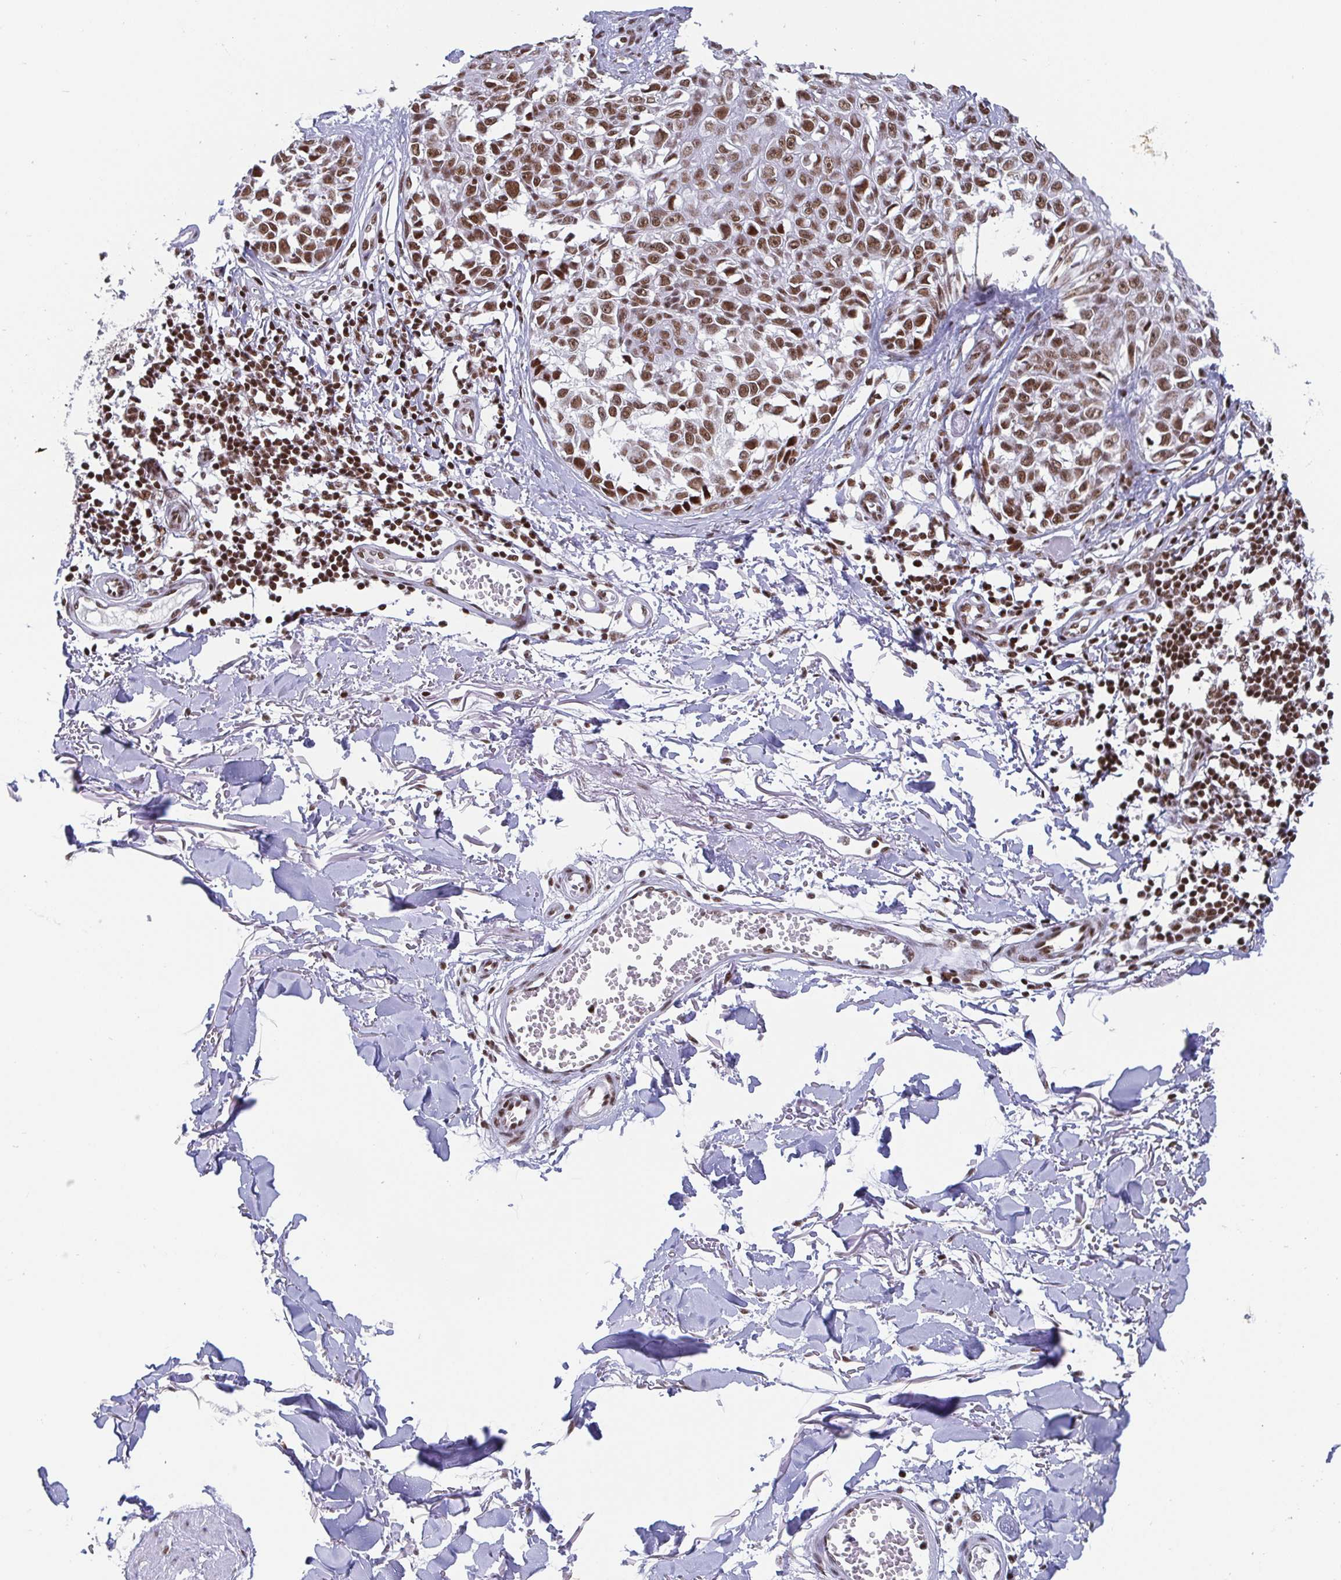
{"staining": {"intensity": "moderate", "quantity": ">75%", "location": "nuclear"}, "tissue": "melanoma", "cell_type": "Tumor cells", "image_type": "cancer", "snomed": [{"axis": "morphology", "description": "Malignant melanoma, NOS"}, {"axis": "topography", "description": "Skin"}], "caption": "IHC image of neoplastic tissue: melanoma stained using immunohistochemistry (IHC) shows medium levels of moderate protein expression localized specifically in the nuclear of tumor cells, appearing as a nuclear brown color.", "gene": "CTCF", "patient": {"sex": "male", "age": 73}}